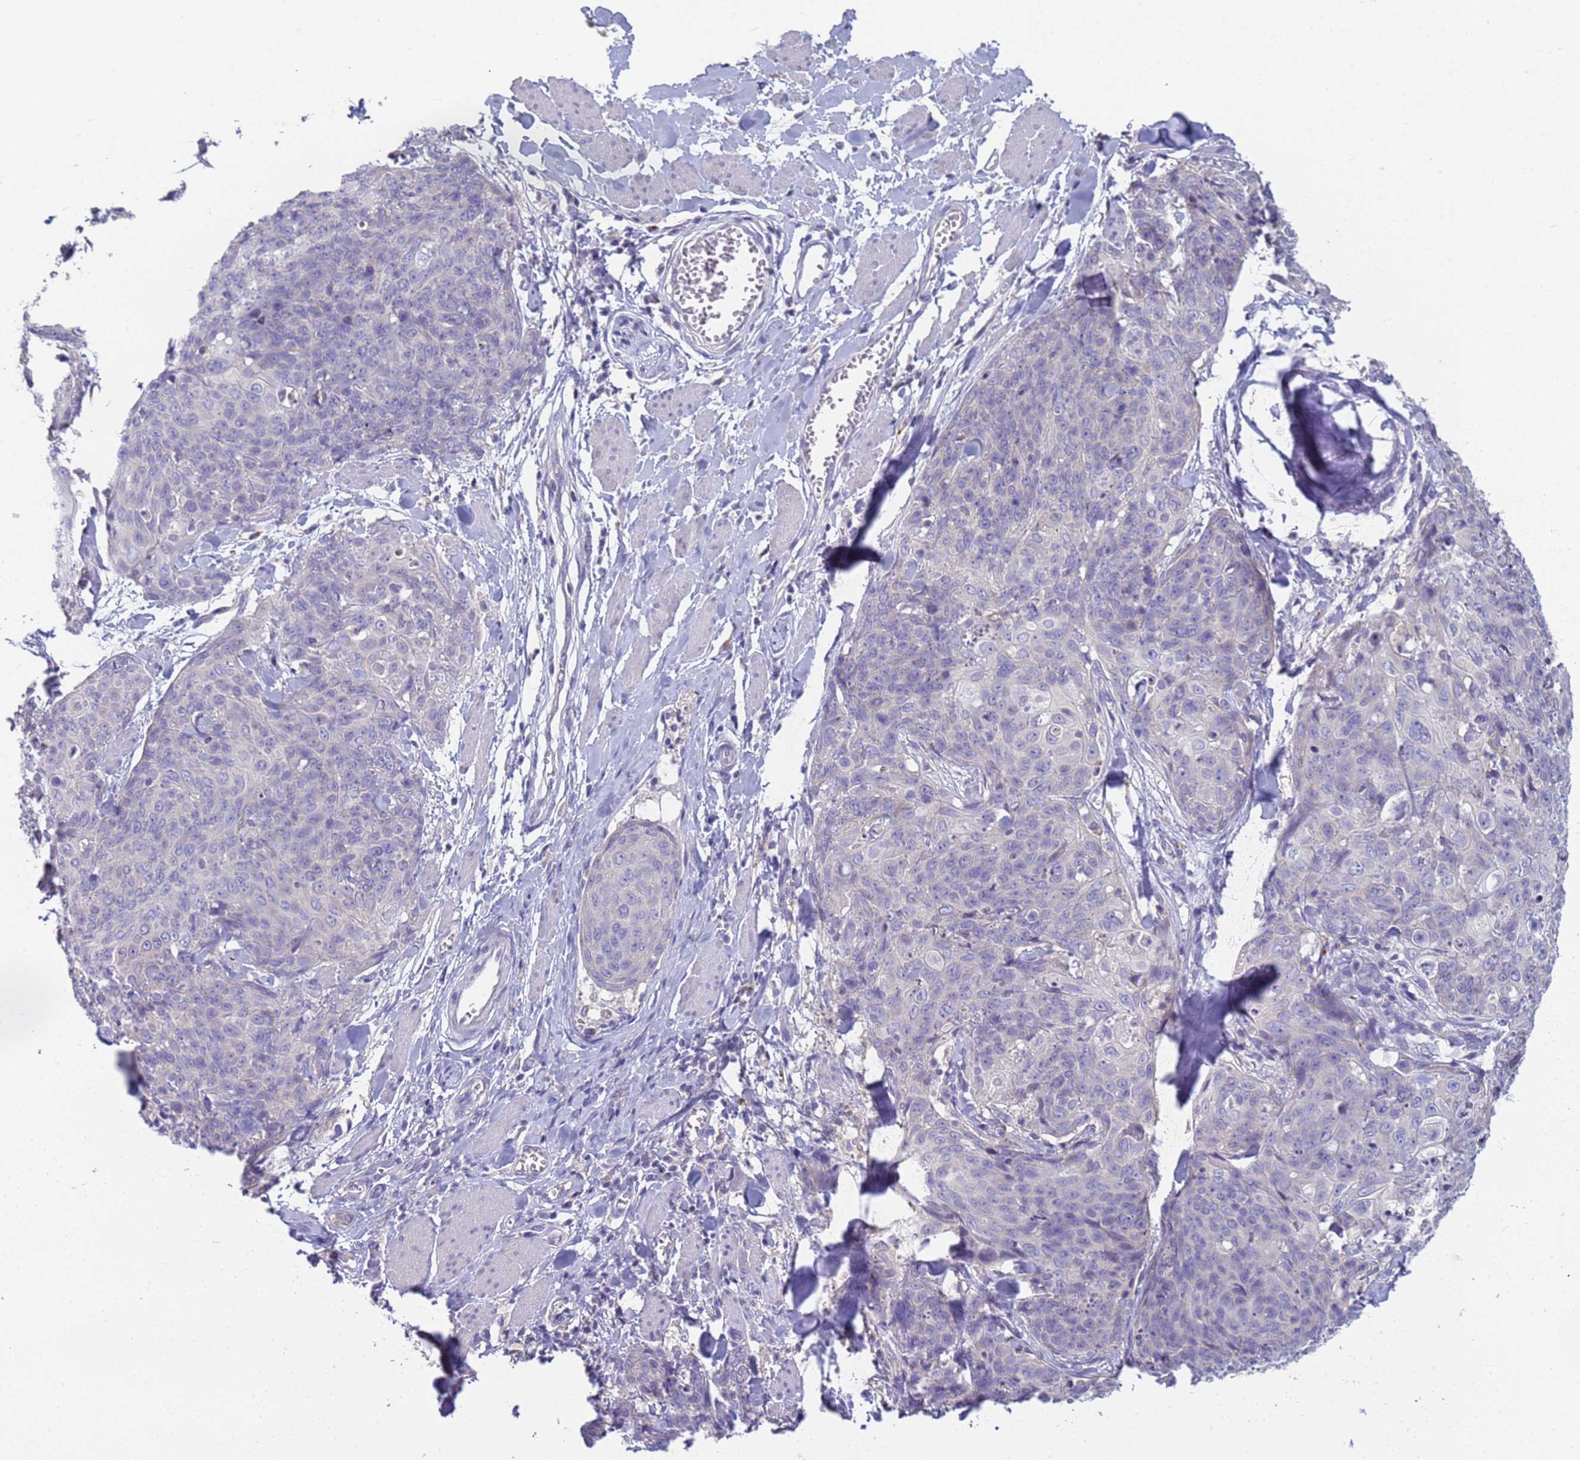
{"staining": {"intensity": "negative", "quantity": "none", "location": "none"}, "tissue": "skin cancer", "cell_type": "Tumor cells", "image_type": "cancer", "snomed": [{"axis": "morphology", "description": "Squamous cell carcinoma, NOS"}, {"axis": "topography", "description": "Skin"}, {"axis": "topography", "description": "Vulva"}], "caption": "Immunohistochemistry of human skin cancer (squamous cell carcinoma) exhibits no staining in tumor cells.", "gene": "CR1", "patient": {"sex": "female", "age": 85}}